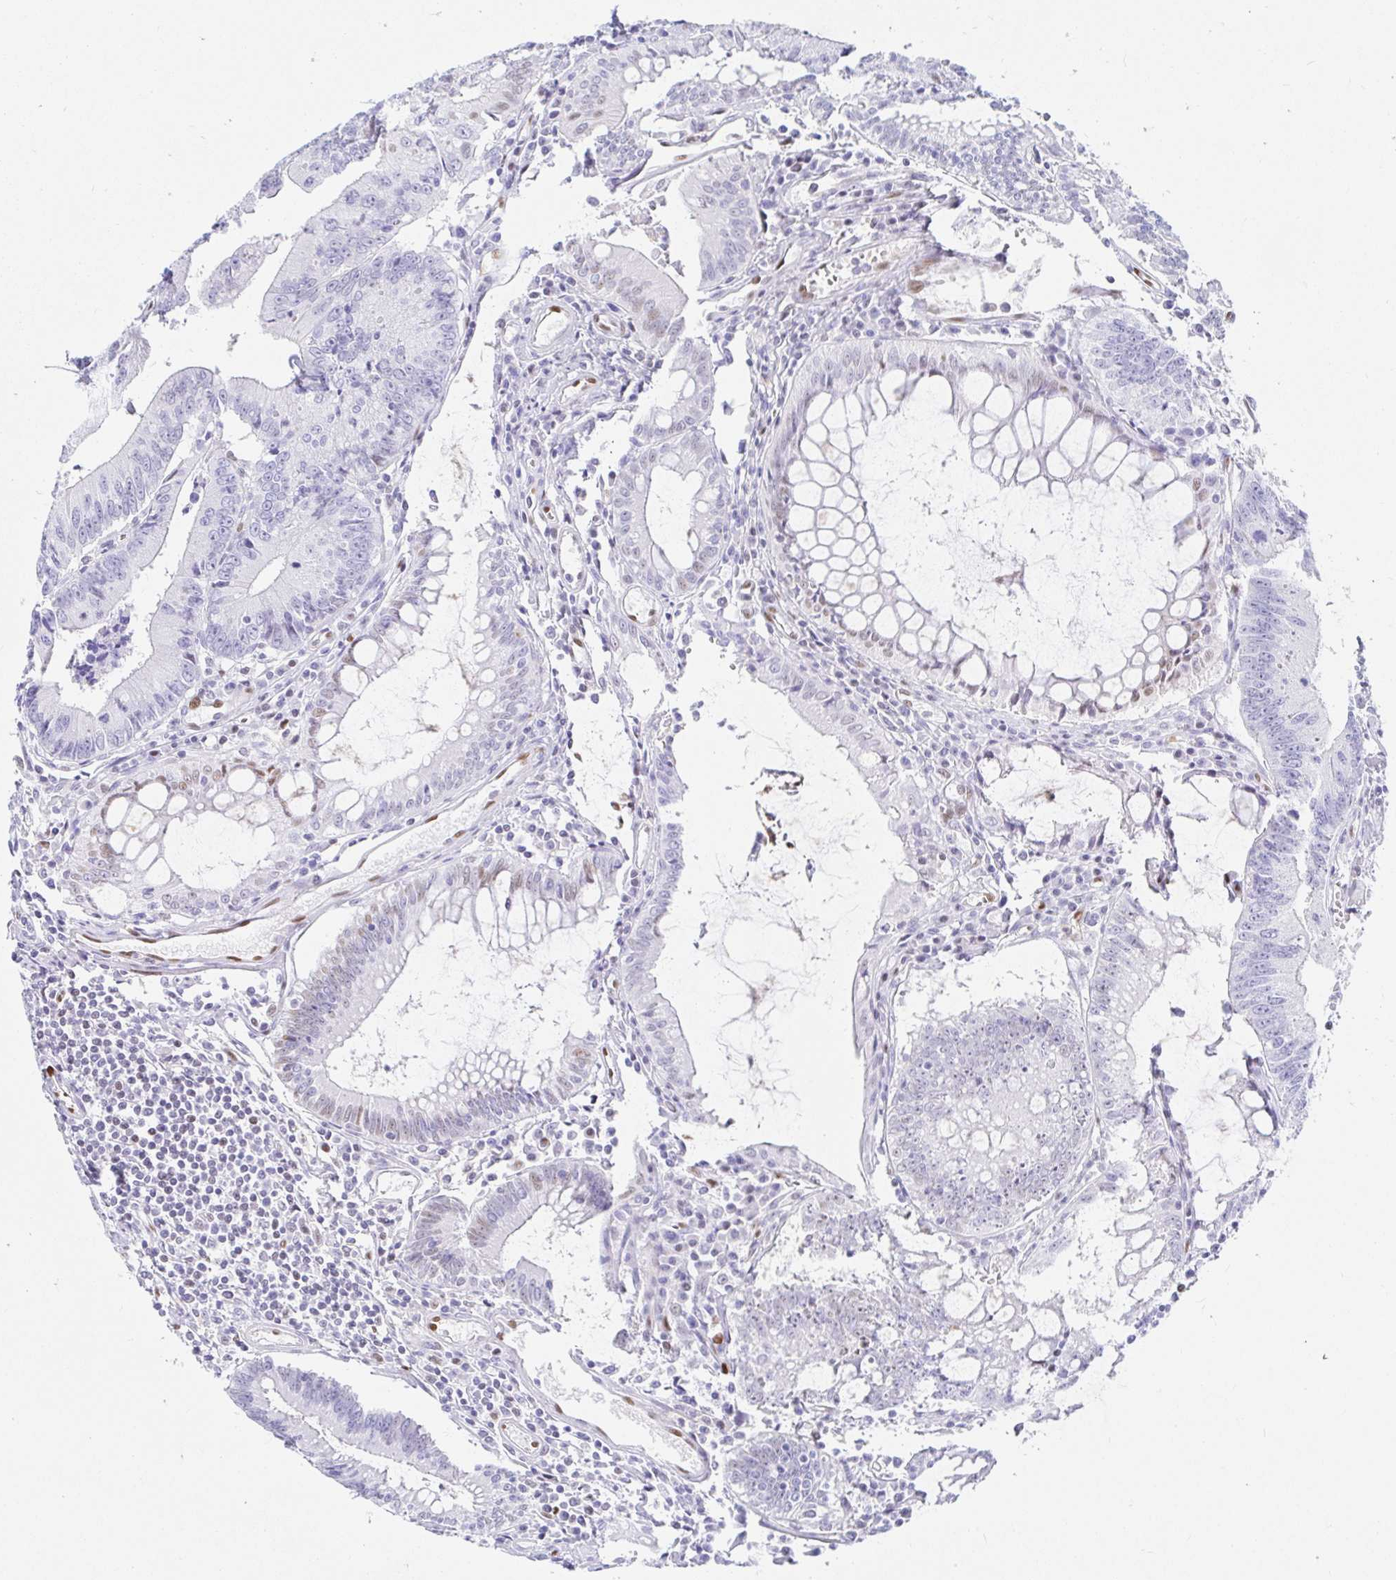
{"staining": {"intensity": "negative", "quantity": "none", "location": "none"}, "tissue": "colorectal cancer", "cell_type": "Tumor cells", "image_type": "cancer", "snomed": [{"axis": "morphology", "description": "Adenocarcinoma, NOS"}, {"axis": "topography", "description": "Rectum"}], "caption": "Tumor cells show no significant protein positivity in colorectal cancer (adenocarcinoma). (DAB (3,3'-diaminobenzidine) immunohistochemistry, high magnification).", "gene": "HINFP", "patient": {"sex": "female", "age": 81}}